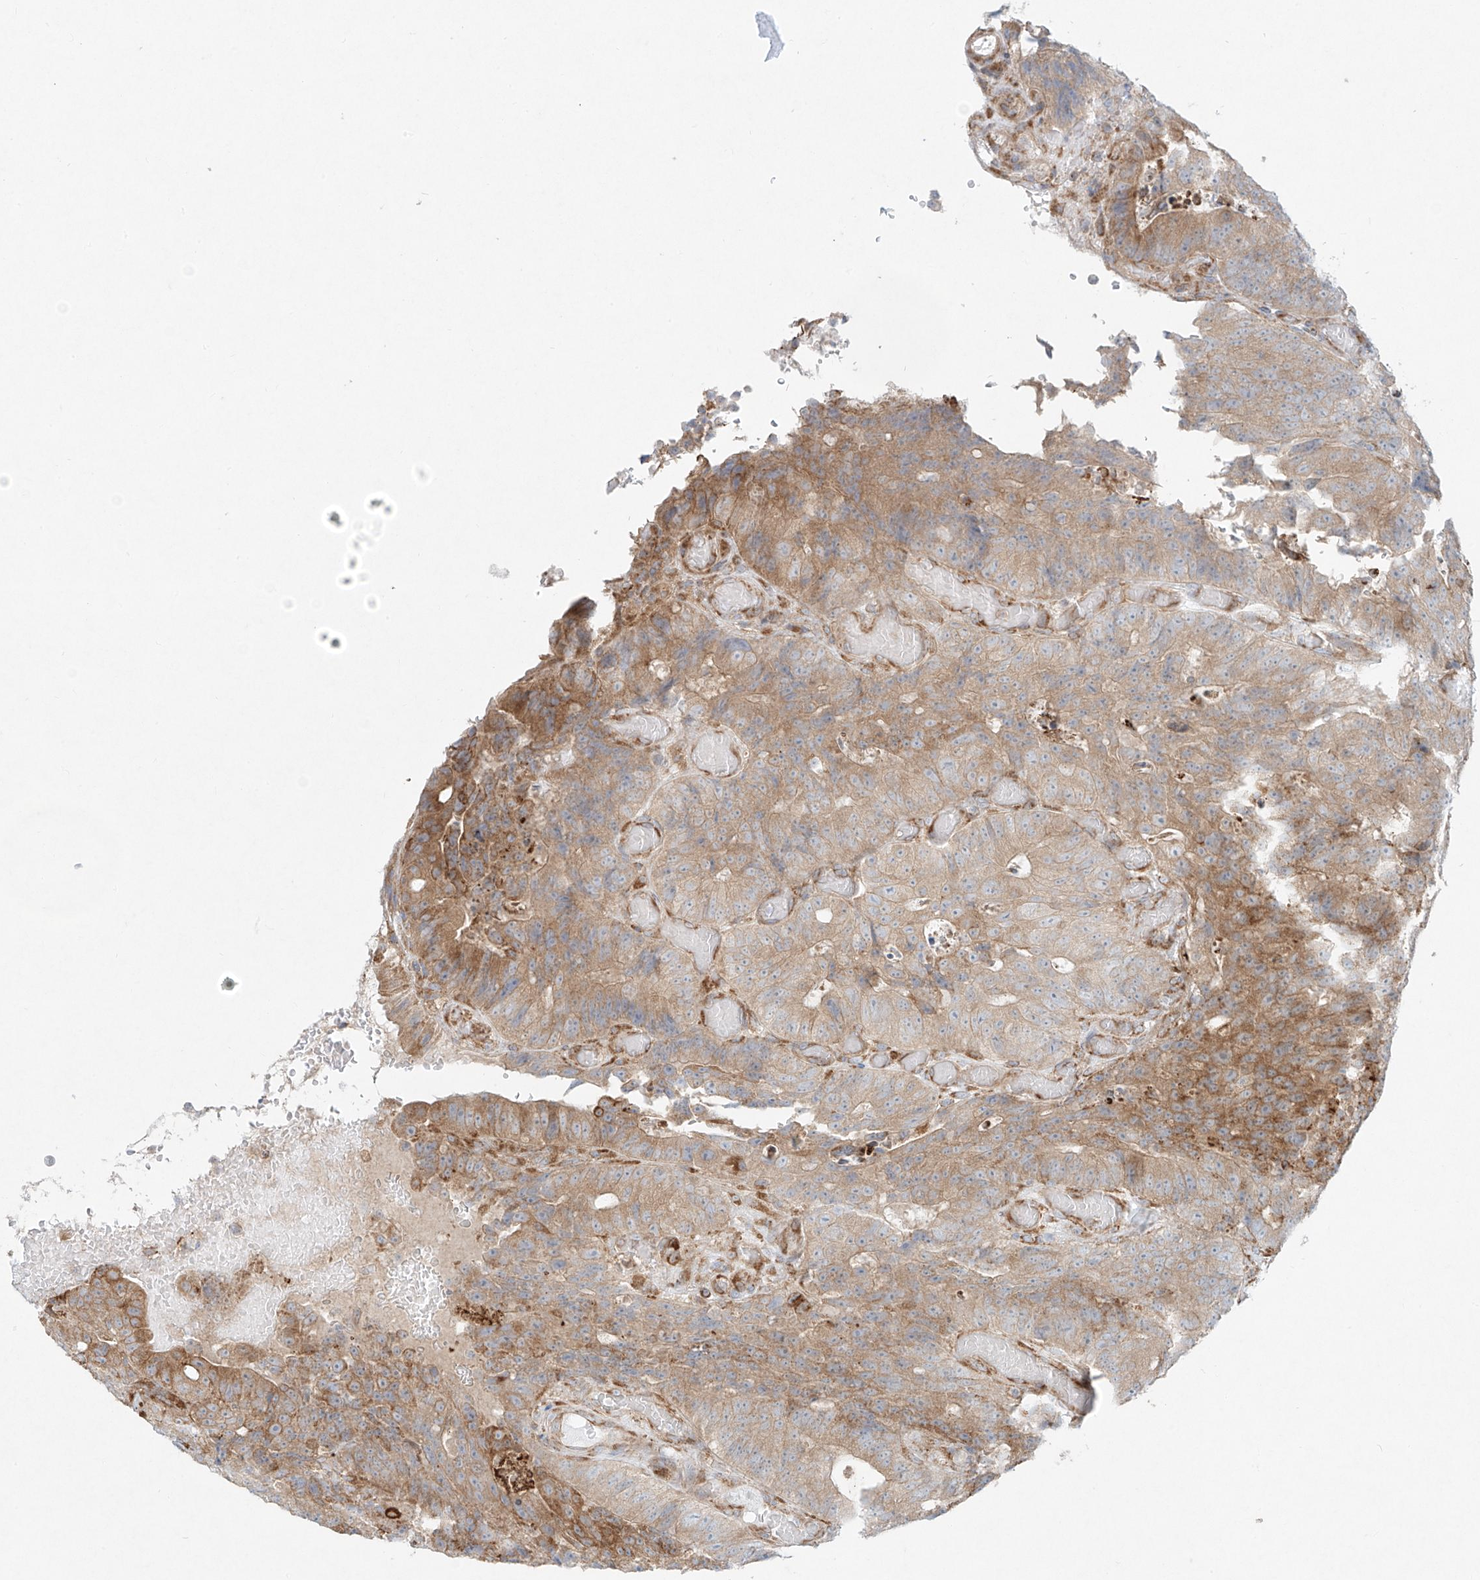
{"staining": {"intensity": "moderate", "quantity": "25%-75%", "location": "cytoplasmic/membranous"}, "tissue": "colorectal cancer", "cell_type": "Tumor cells", "image_type": "cancer", "snomed": [{"axis": "morphology", "description": "Adenocarcinoma, NOS"}, {"axis": "topography", "description": "Colon"}], "caption": "Immunohistochemical staining of adenocarcinoma (colorectal) demonstrates medium levels of moderate cytoplasmic/membranous staining in about 25%-75% of tumor cells.", "gene": "EIPR1", "patient": {"sex": "male", "age": 87}}